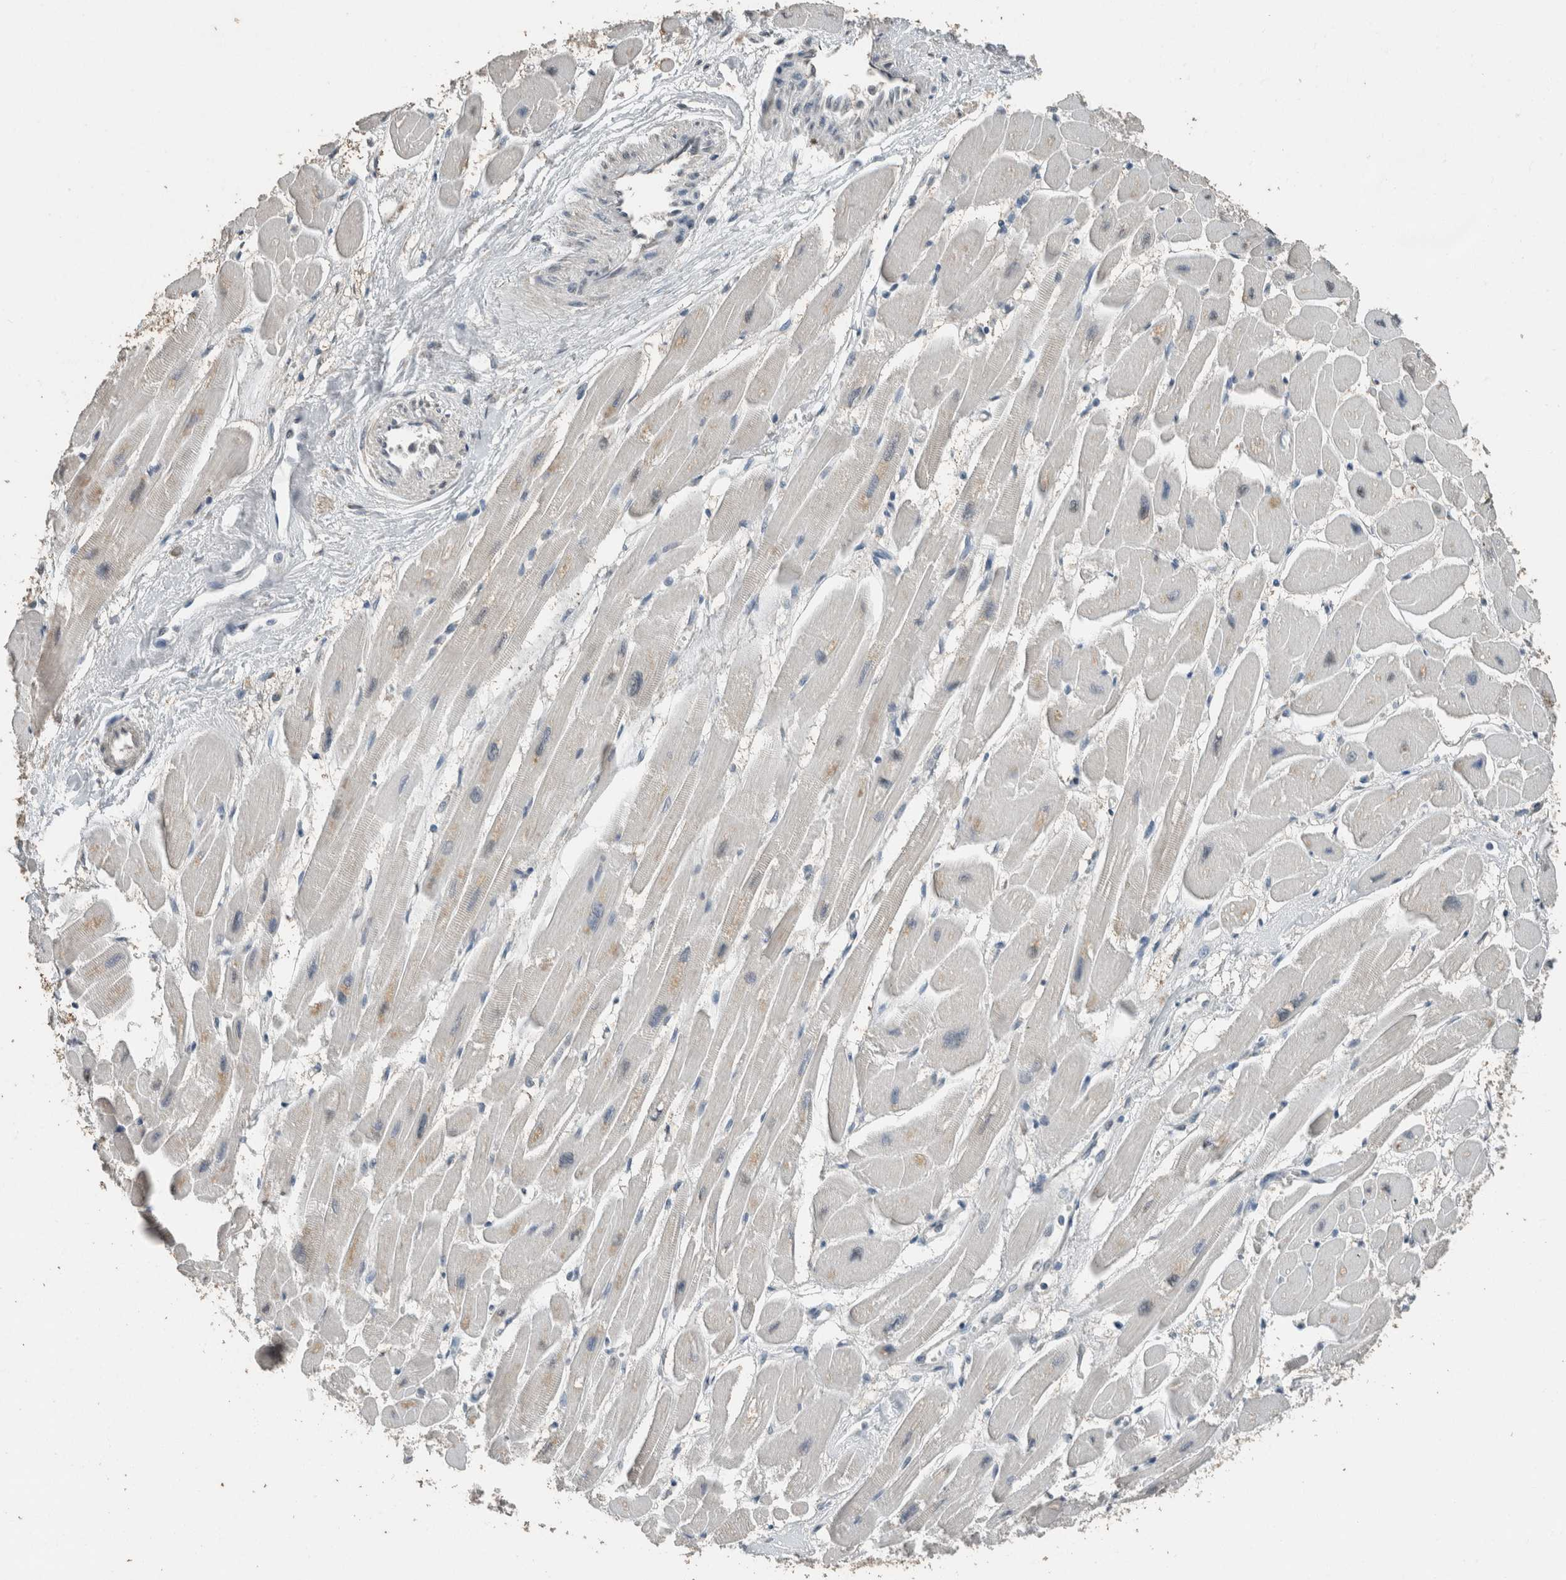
{"staining": {"intensity": "weak", "quantity": "25%-75%", "location": "cytoplasmic/membranous"}, "tissue": "heart muscle", "cell_type": "Cardiomyocytes", "image_type": "normal", "snomed": [{"axis": "morphology", "description": "Normal tissue, NOS"}, {"axis": "topography", "description": "Heart"}], "caption": "Immunohistochemical staining of normal heart muscle demonstrates 25%-75% levels of weak cytoplasmic/membranous protein staining in about 25%-75% of cardiomyocytes.", "gene": "ACVR2B", "patient": {"sex": "female", "age": 54}}